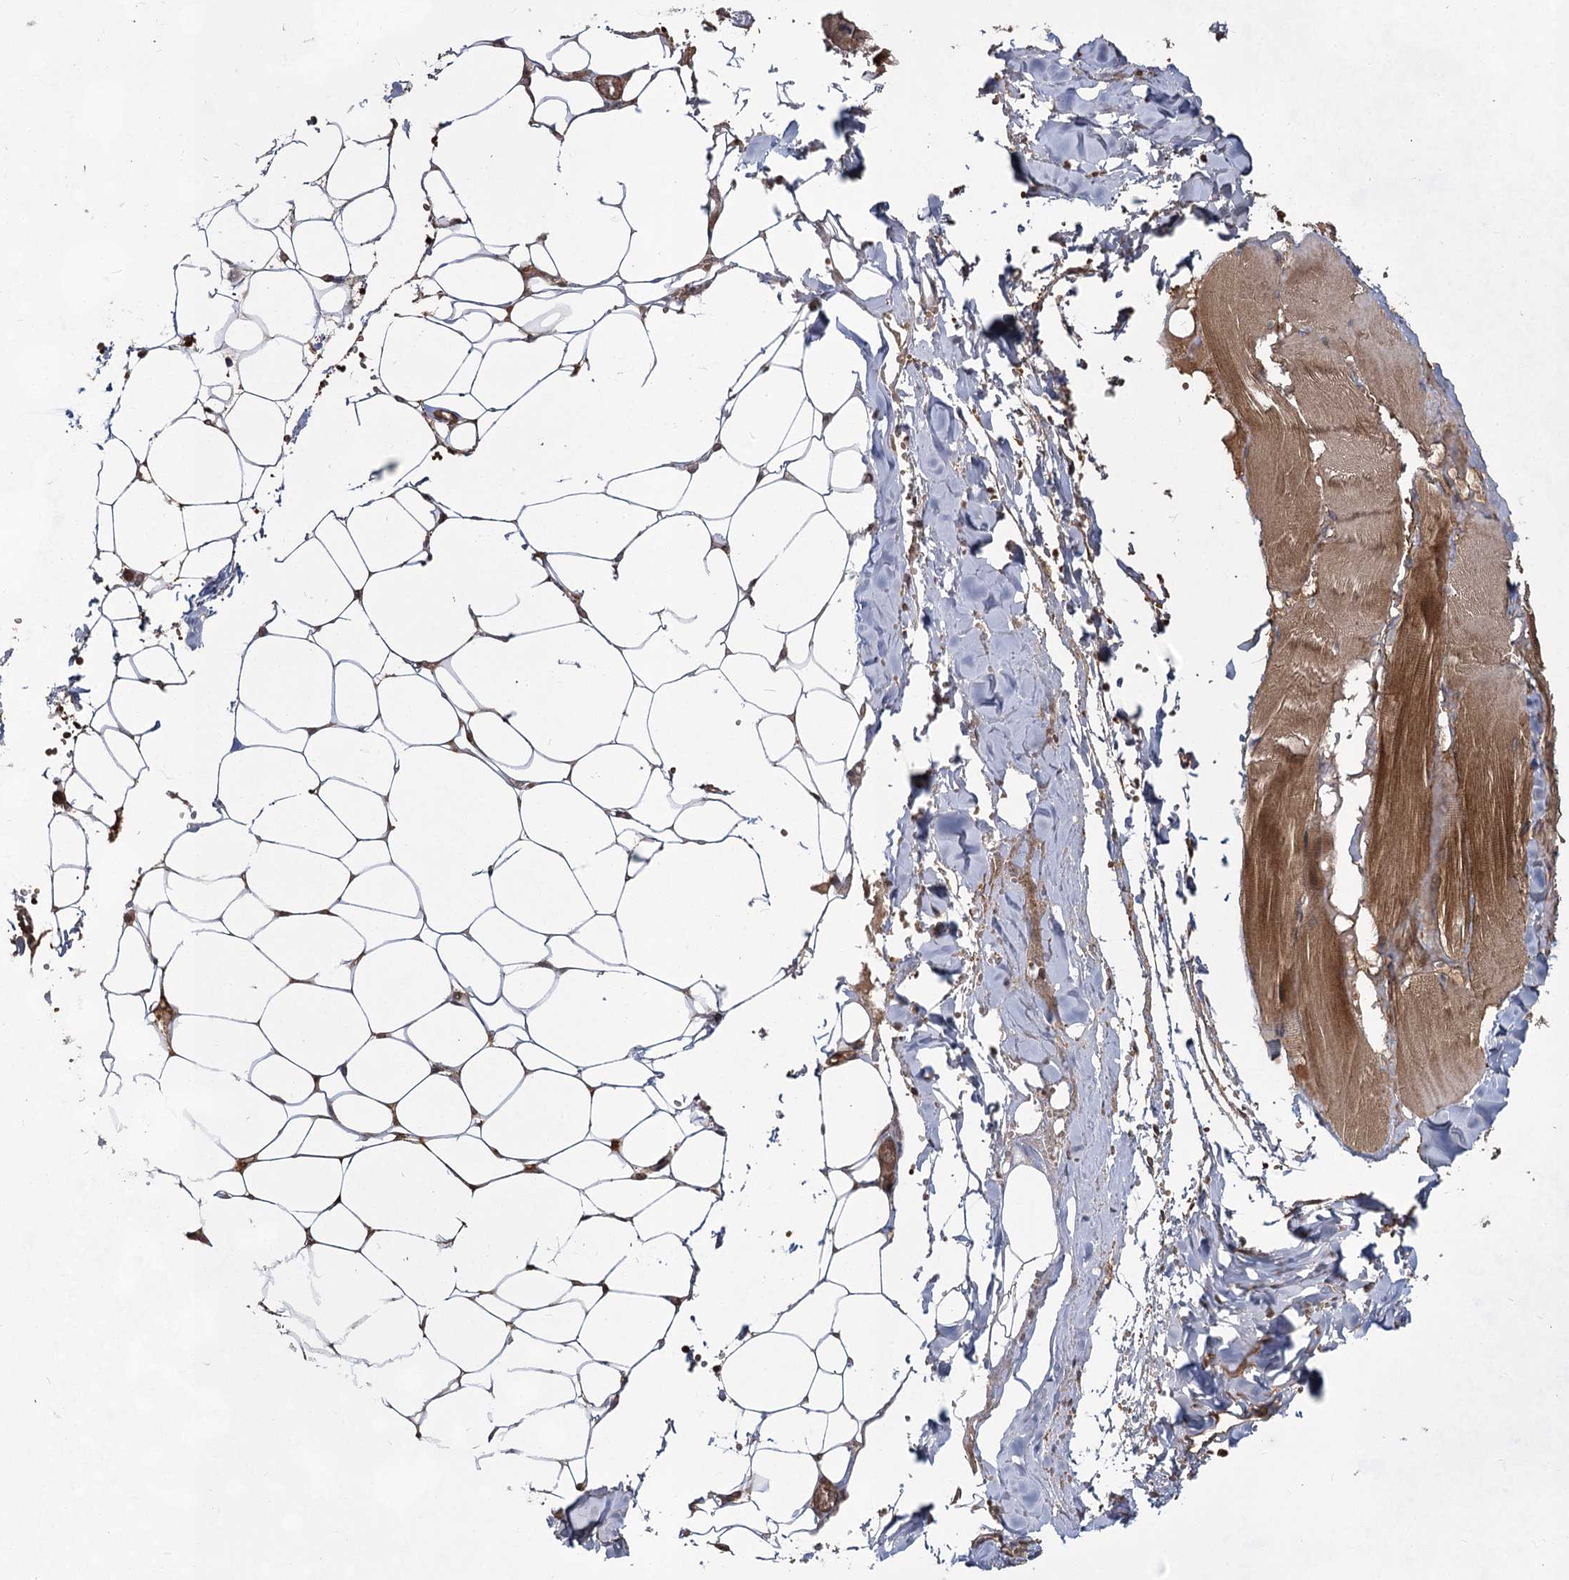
{"staining": {"intensity": "strong", "quantity": ">75%", "location": "cytoplasmic/membranous"}, "tissue": "adipose tissue", "cell_type": "Adipocytes", "image_type": "normal", "snomed": [{"axis": "morphology", "description": "Normal tissue, NOS"}, {"axis": "topography", "description": "Skeletal muscle"}, {"axis": "topography", "description": "Peripheral nerve tissue"}], "caption": "Adipose tissue stained with DAB (3,3'-diaminobenzidine) immunohistochemistry (IHC) displays high levels of strong cytoplasmic/membranous expression in about >75% of adipocytes. The staining is performed using DAB (3,3'-diaminobenzidine) brown chromogen to label protein expression. The nuclei are counter-stained blue using hematoxylin.", "gene": "IQSEC1", "patient": {"sex": "female", "age": 55}}